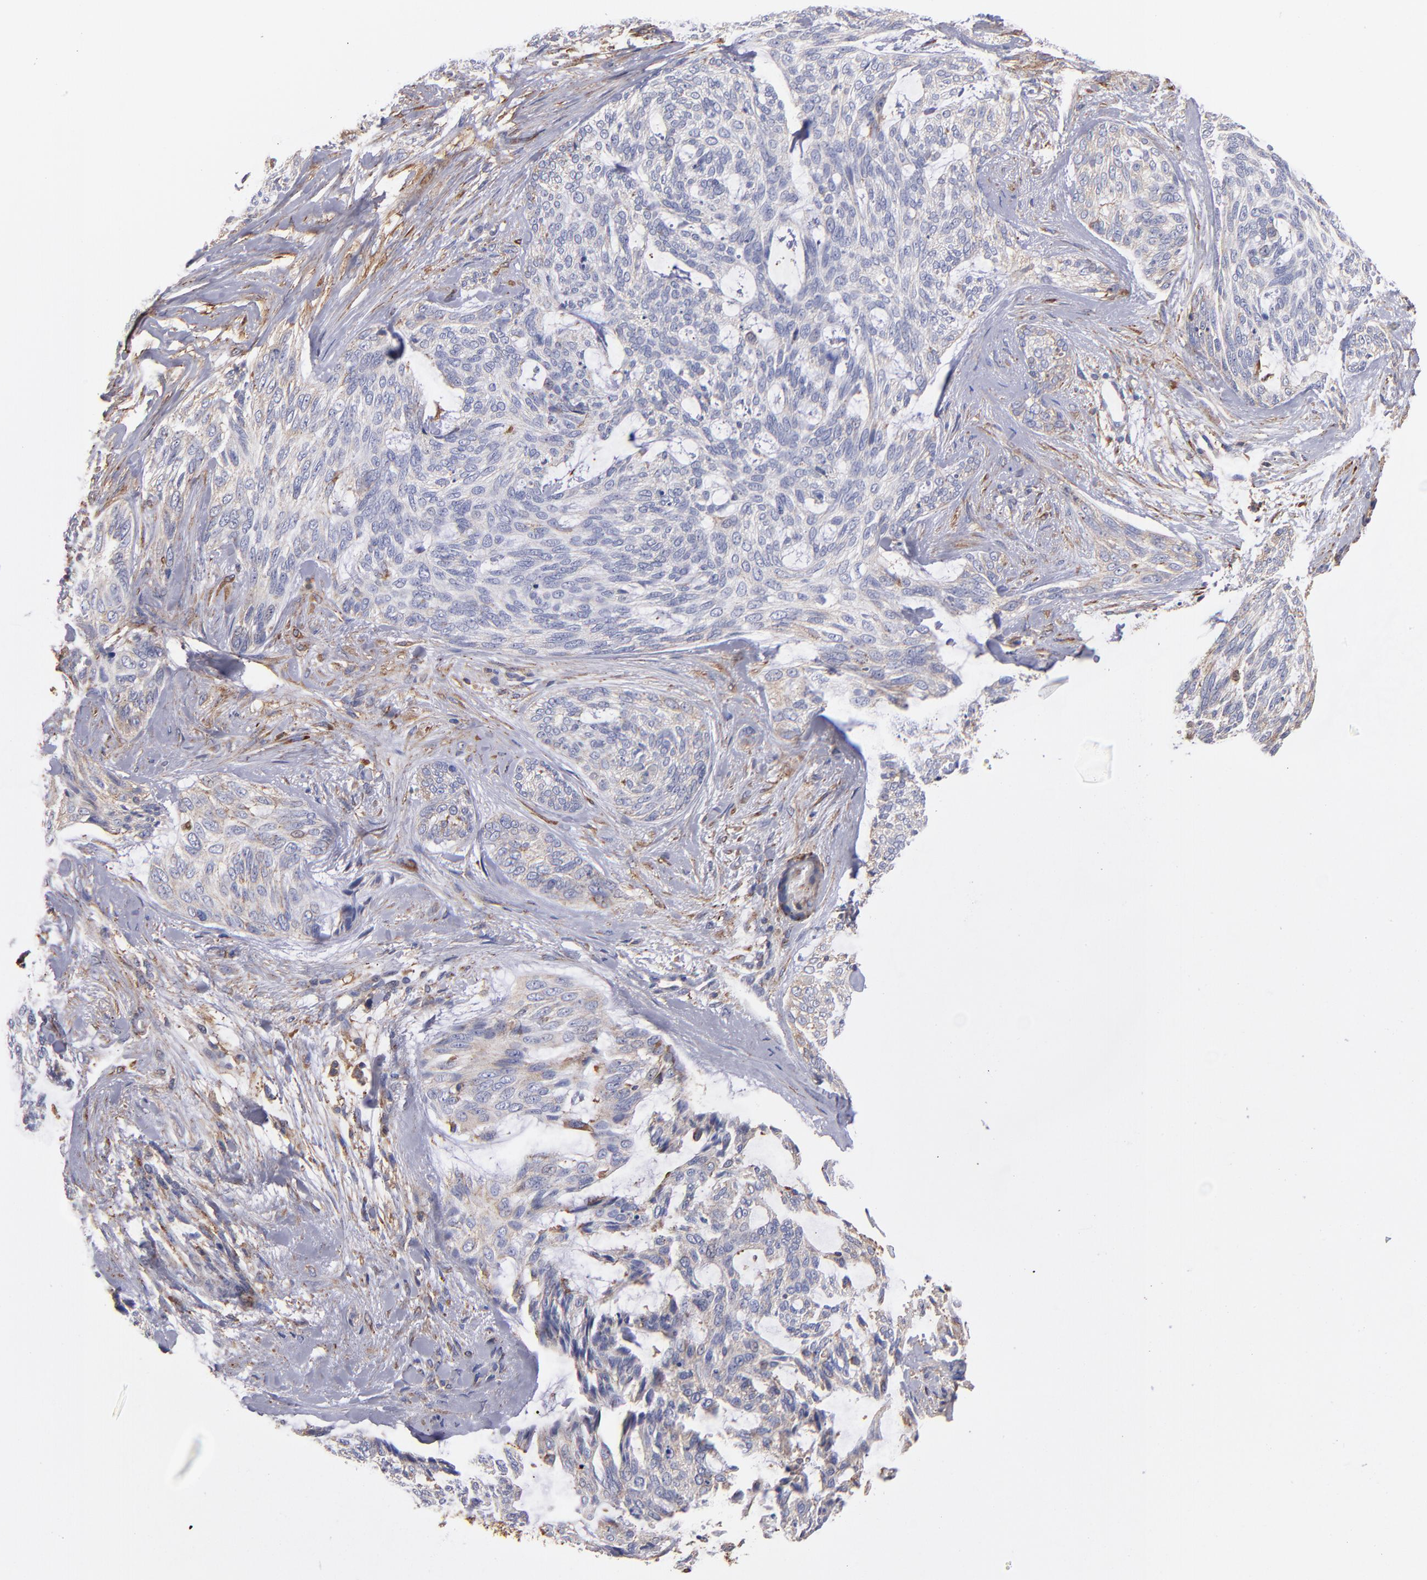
{"staining": {"intensity": "negative", "quantity": "none", "location": "none"}, "tissue": "skin cancer", "cell_type": "Tumor cells", "image_type": "cancer", "snomed": [{"axis": "morphology", "description": "Normal tissue, NOS"}, {"axis": "morphology", "description": "Basal cell carcinoma"}, {"axis": "topography", "description": "Skin"}], "caption": "Human skin basal cell carcinoma stained for a protein using IHC demonstrates no positivity in tumor cells.", "gene": "MVP", "patient": {"sex": "female", "age": 71}}